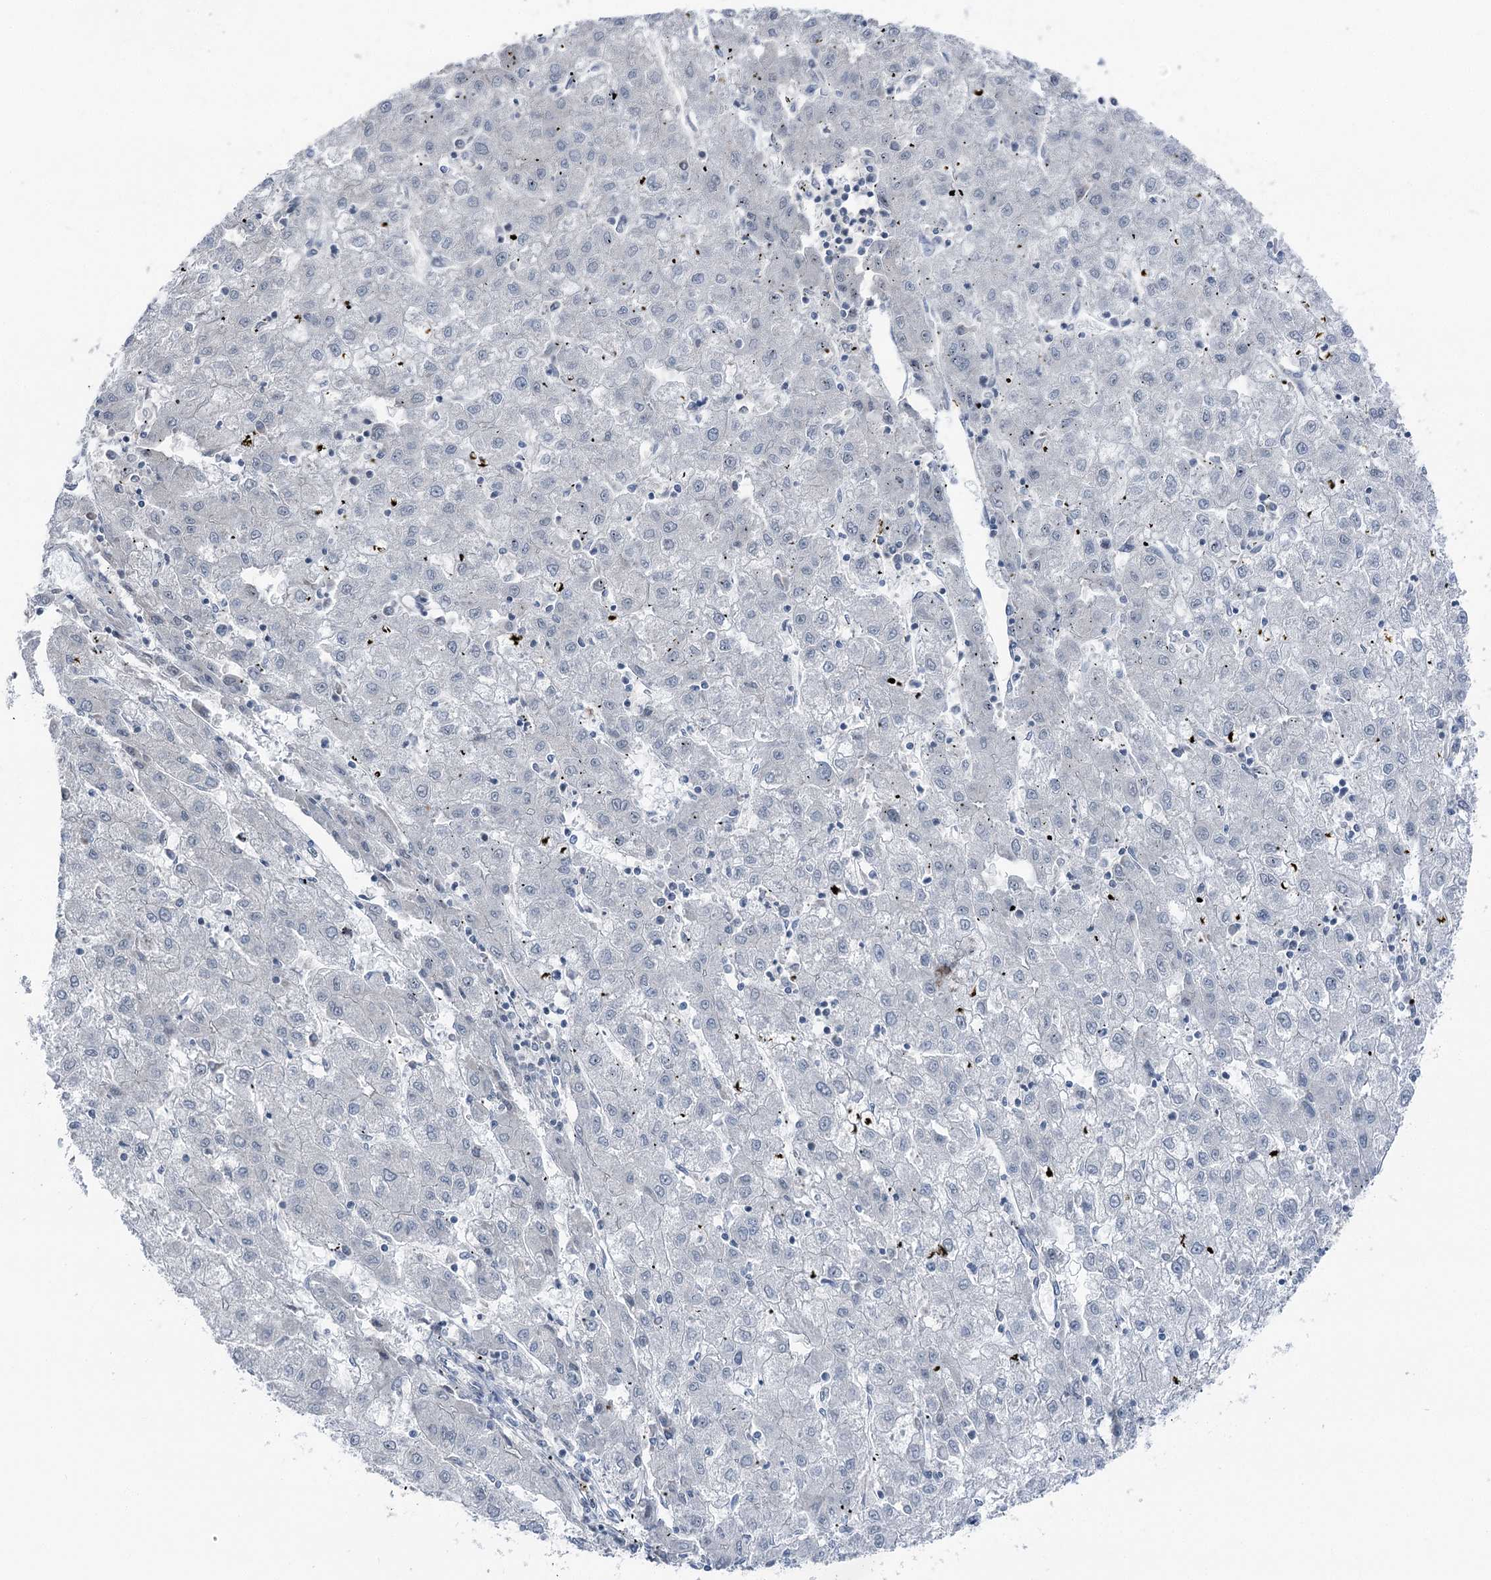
{"staining": {"intensity": "negative", "quantity": "none", "location": "none"}, "tissue": "liver cancer", "cell_type": "Tumor cells", "image_type": "cancer", "snomed": [{"axis": "morphology", "description": "Carcinoma, Hepatocellular, NOS"}, {"axis": "topography", "description": "Liver"}], "caption": "This image is of liver cancer (hepatocellular carcinoma) stained with immunohistochemistry to label a protein in brown with the nuclei are counter-stained blue. There is no staining in tumor cells.", "gene": "STEEP1", "patient": {"sex": "male", "age": 72}}